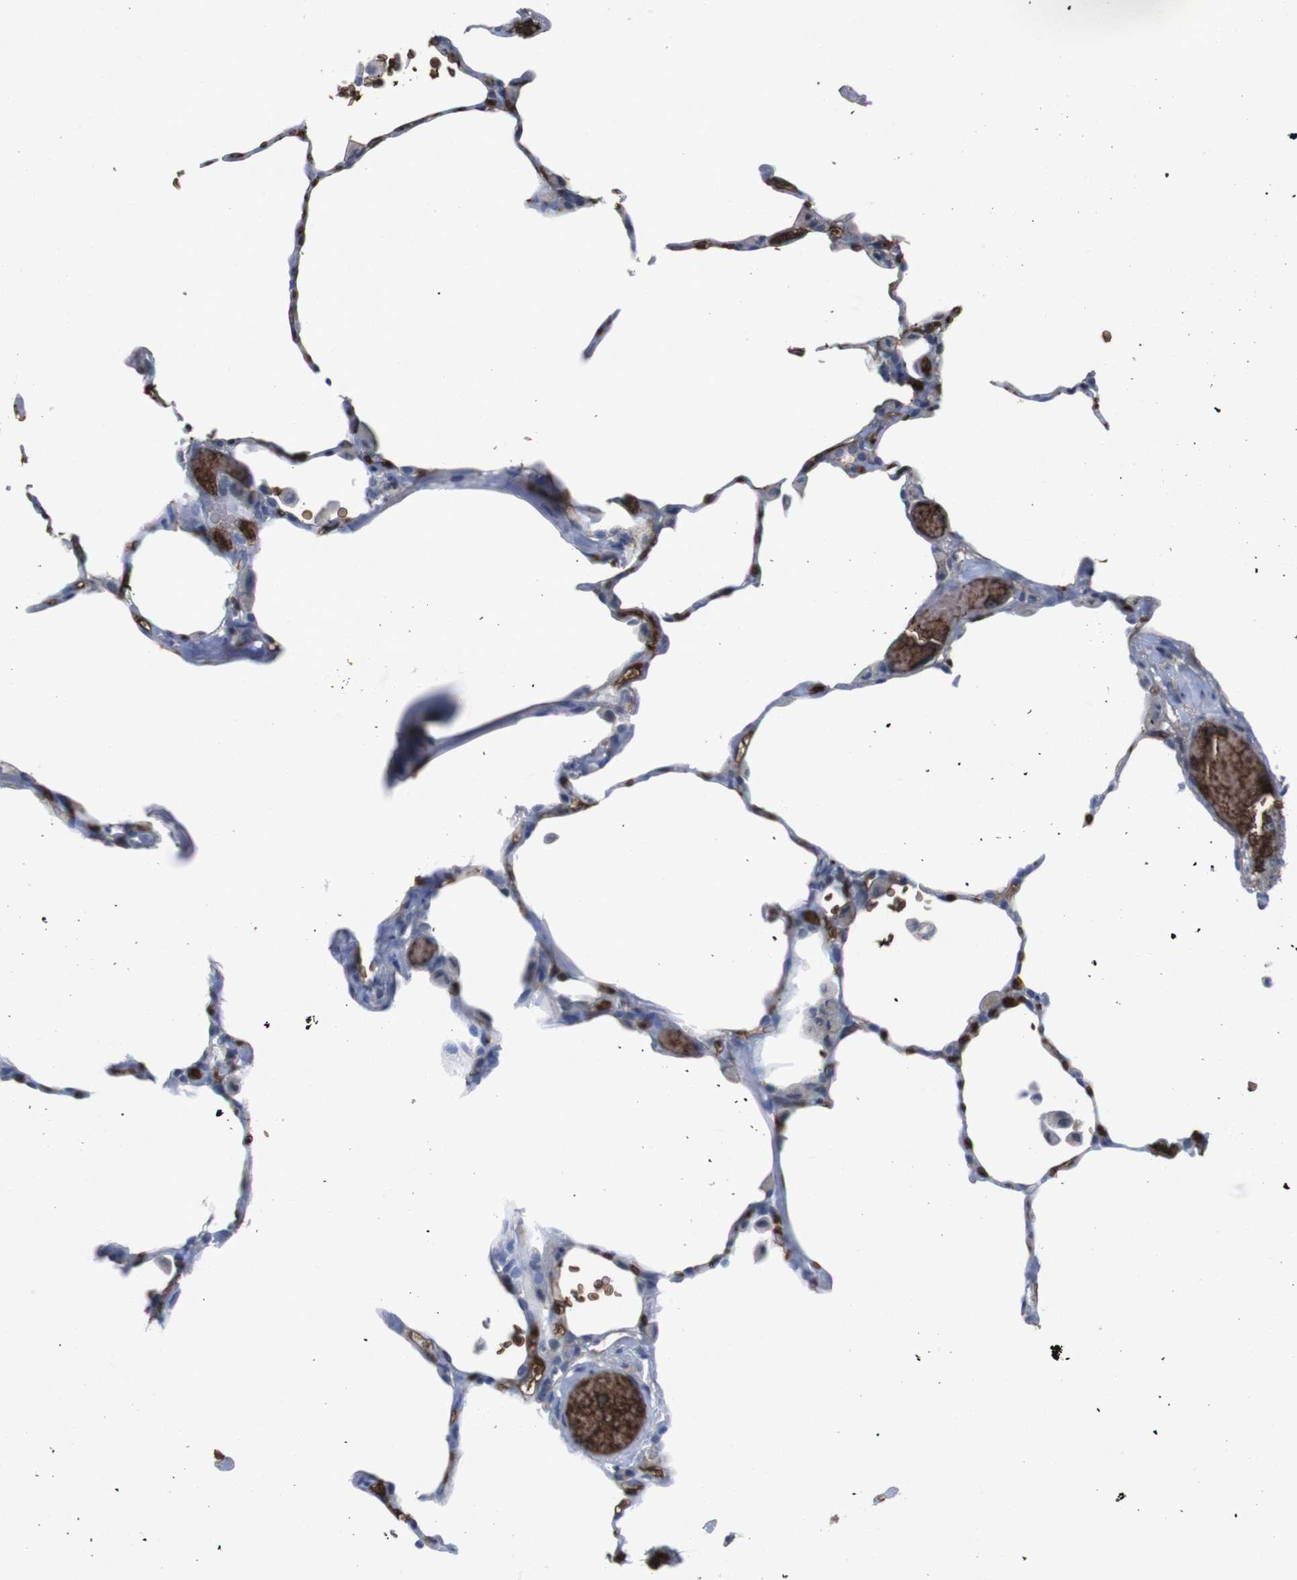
{"staining": {"intensity": "moderate", "quantity": "<25%", "location": "cytoplasmic/membranous"}, "tissue": "lung", "cell_type": "Alveolar cells", "image_type": "normal", "snomed": [{"axis": "morphology", "description": "Normal tissue, NOS"}, {"axis": "topography", "description": "Lung"}], "caption": "An image of human lung stained for a protein shows moderate cytoplasmic/membranous brown staining in alveolar cells.", "gene": "SPTB", "patient": {"sex": "female", "age": 49}}